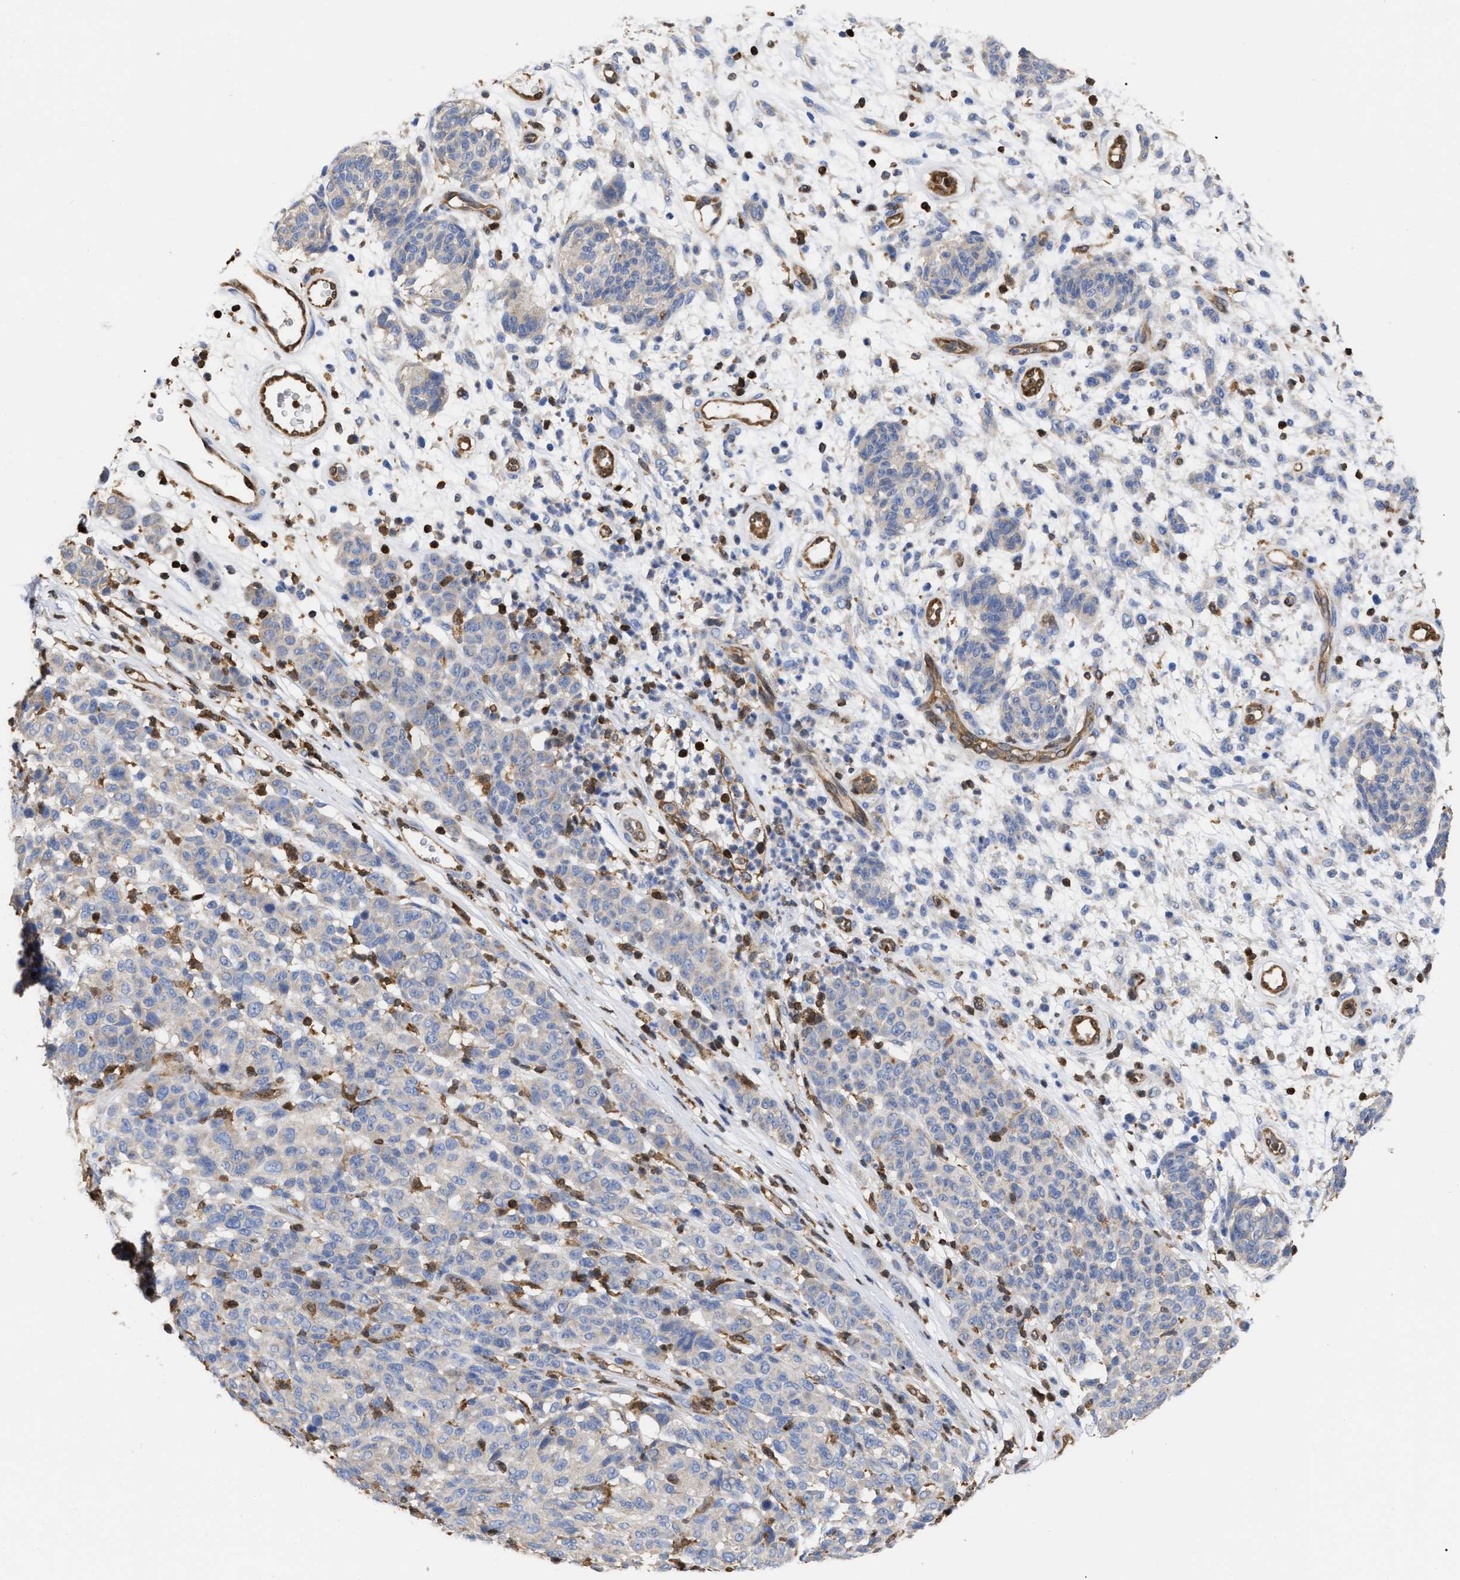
{"staining": {"intensity": "negative", "quantity": "none", "location": "none"}, "tissue": "melanoma", "cell_type": "Tumor cells", "image_type": "cancer", "snomed": [{"axis": "morphology", "description": "Malignant melanoma, NOS"}, {"axis": "topography", "description": "Skin"}], "caption": "DAB immunohistochemical staining of melanoma demonstrates no significant staining in tumor cells. (DAB immunohistochemistry, high magnification).", "gene": "GIMAP4", "patient": {"sex": "male", "age": 59}}